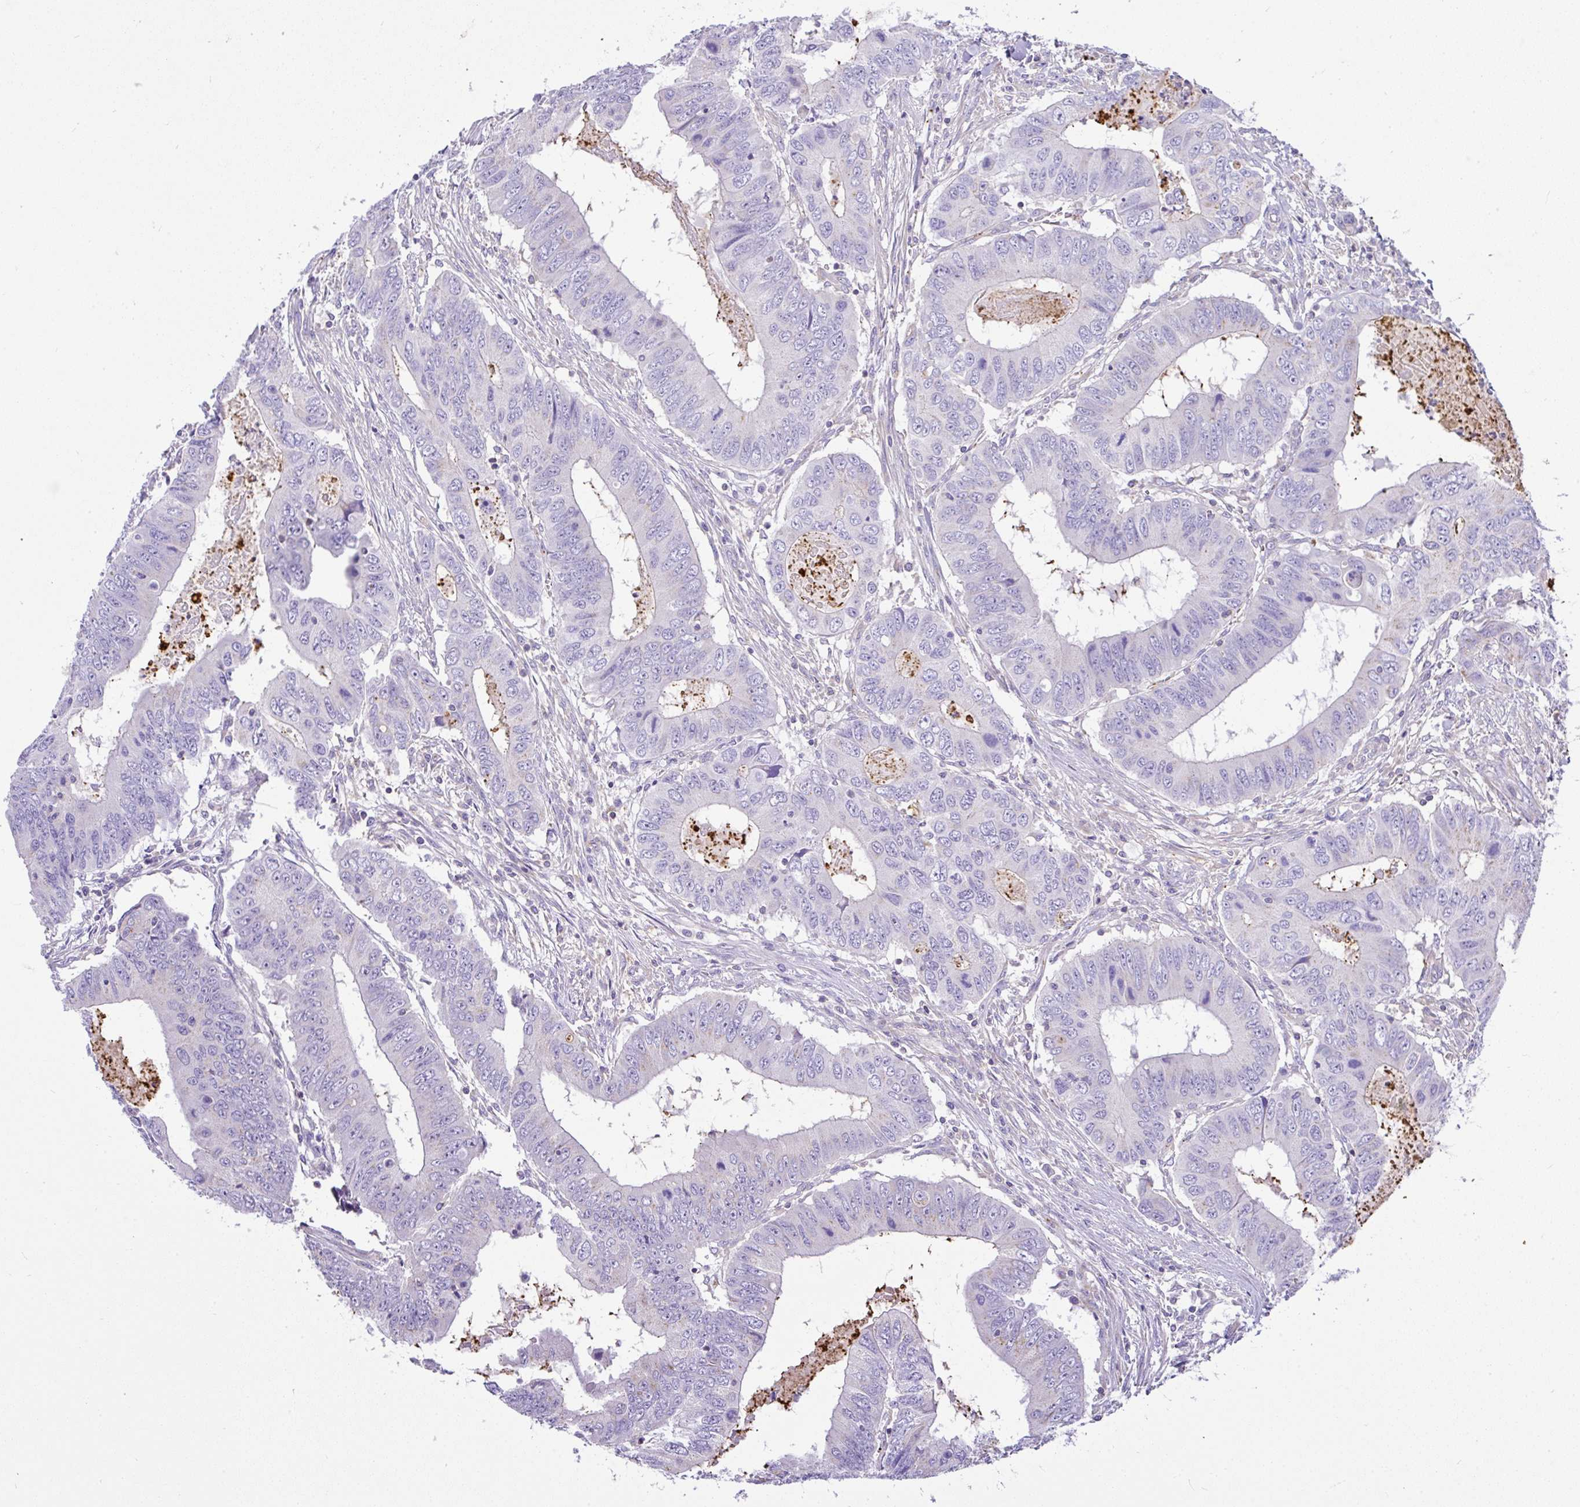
{"staining": {"intensity": "negative", "quantity": "none", "location": "none"}, "tissue": "colorectal cancer", "cell_type": "Tumor cells", "image_type": "cancer", "snomed": [{"axis": "morphology", "description": "Adenocarcinoma, NOS"}, {"axis": "topography", "description": "Colon"}], "caption": "Histopathology image shows no protein staining in tumor cells of adenocarcinoma (colorectal) tissue. Nuclei are stained in blue.", "gene": "CCDC142", "patient": {"sex": "male", "age": 53}}